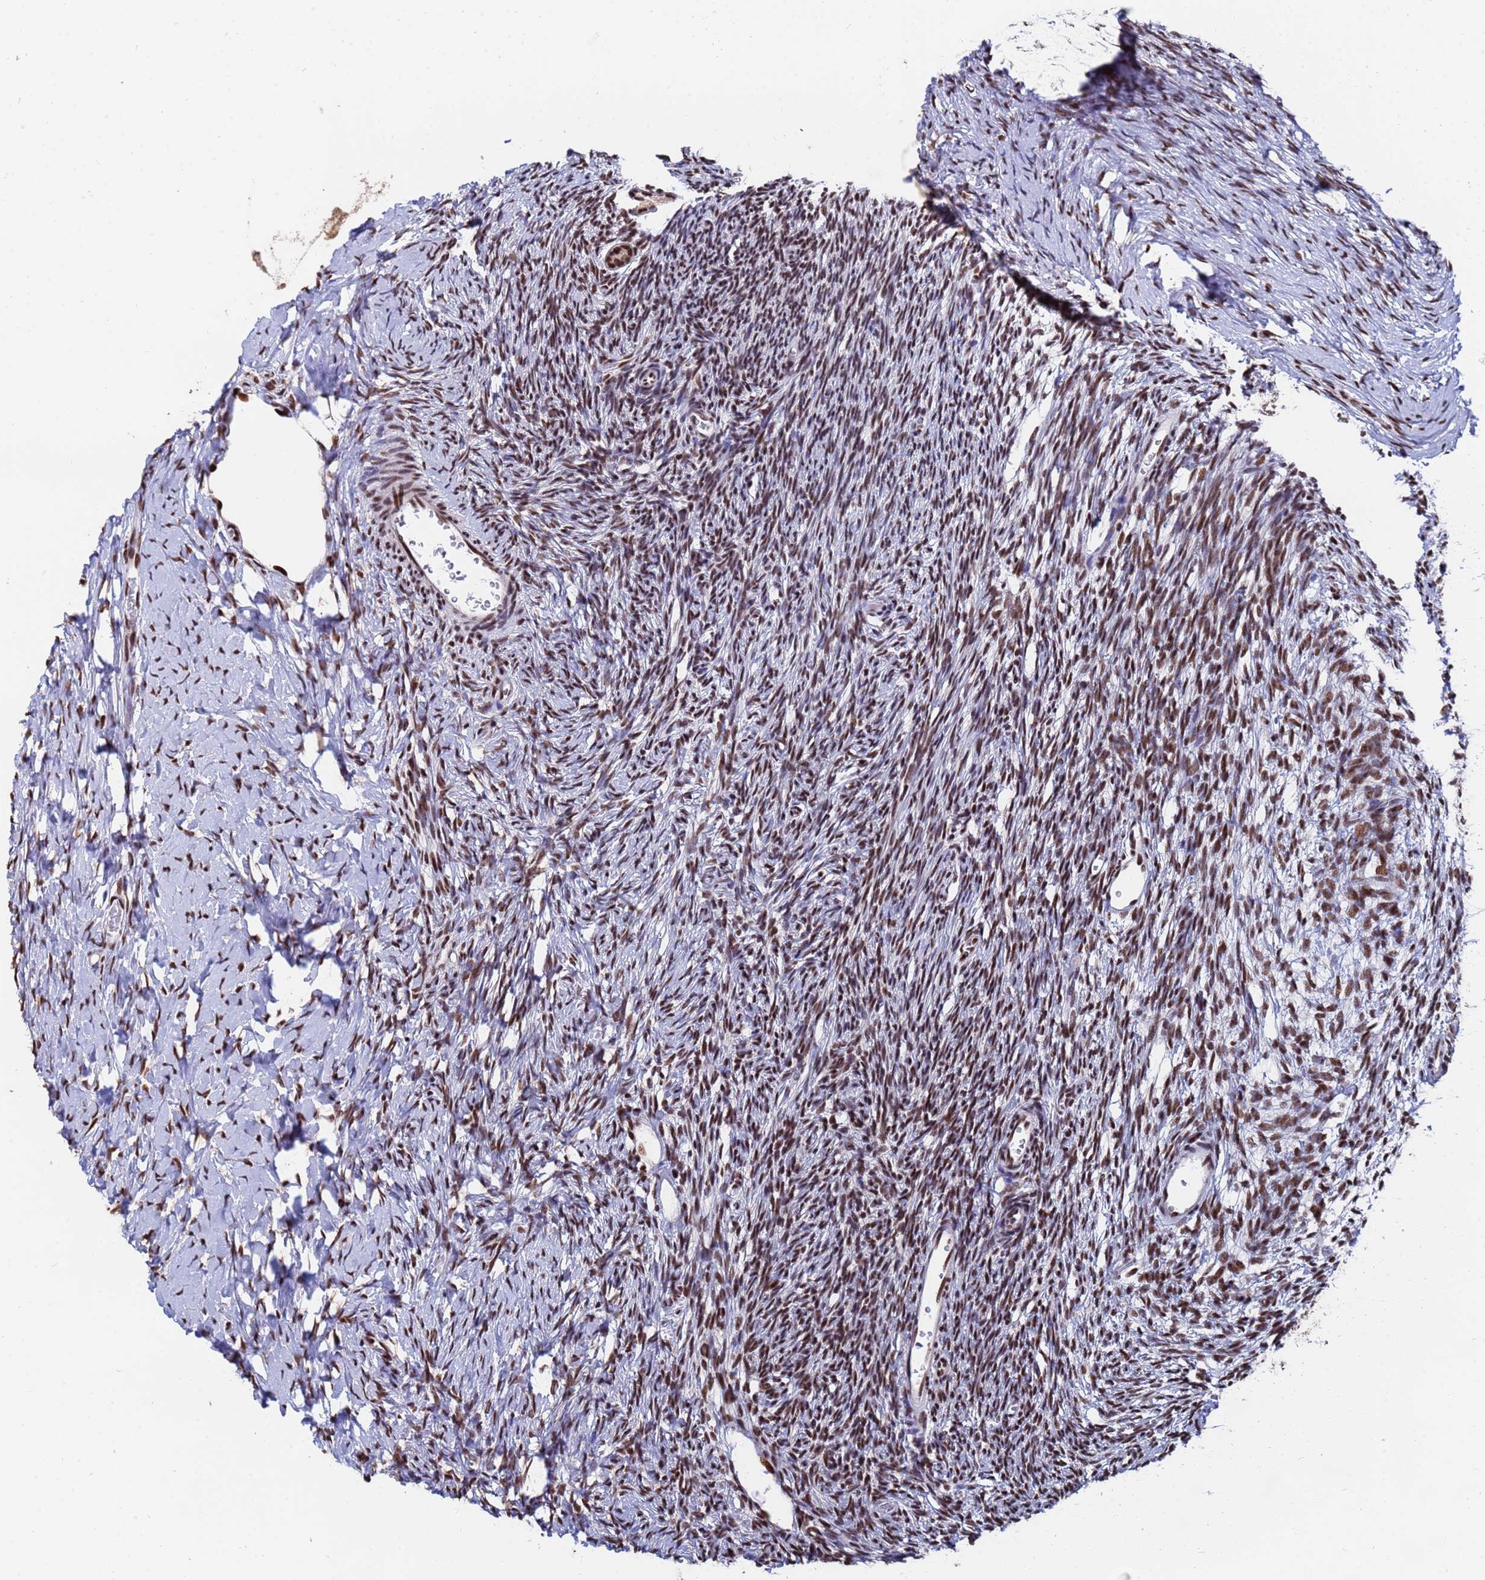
{"staining": {"intensity": "moderate", "quantity": ">75%", "location": "nuclear"}, "tissue": "ovary", "cell_type": "Ovarian stroma cells", "image_type": "normal", "snomed": [{"axis": "morphology", "description": "Normal tissue, NOS"}, {"axis": "topography", "description": "Ovary"}], "caption": "Immunohistochemistry (IHC) (DAB) staining of benign ovary displays moderate nuclear protein staining in approximately >75% of ovarian stroma cells. The protein of interest is stained brown, and the nuclei are stained in blue (DAB (3,3'-diaminobenzidine) IHC with brightfield microscopy, high magnification).", "gene": "SF3B2", "patient": {"sex": "female", "age": 39}}